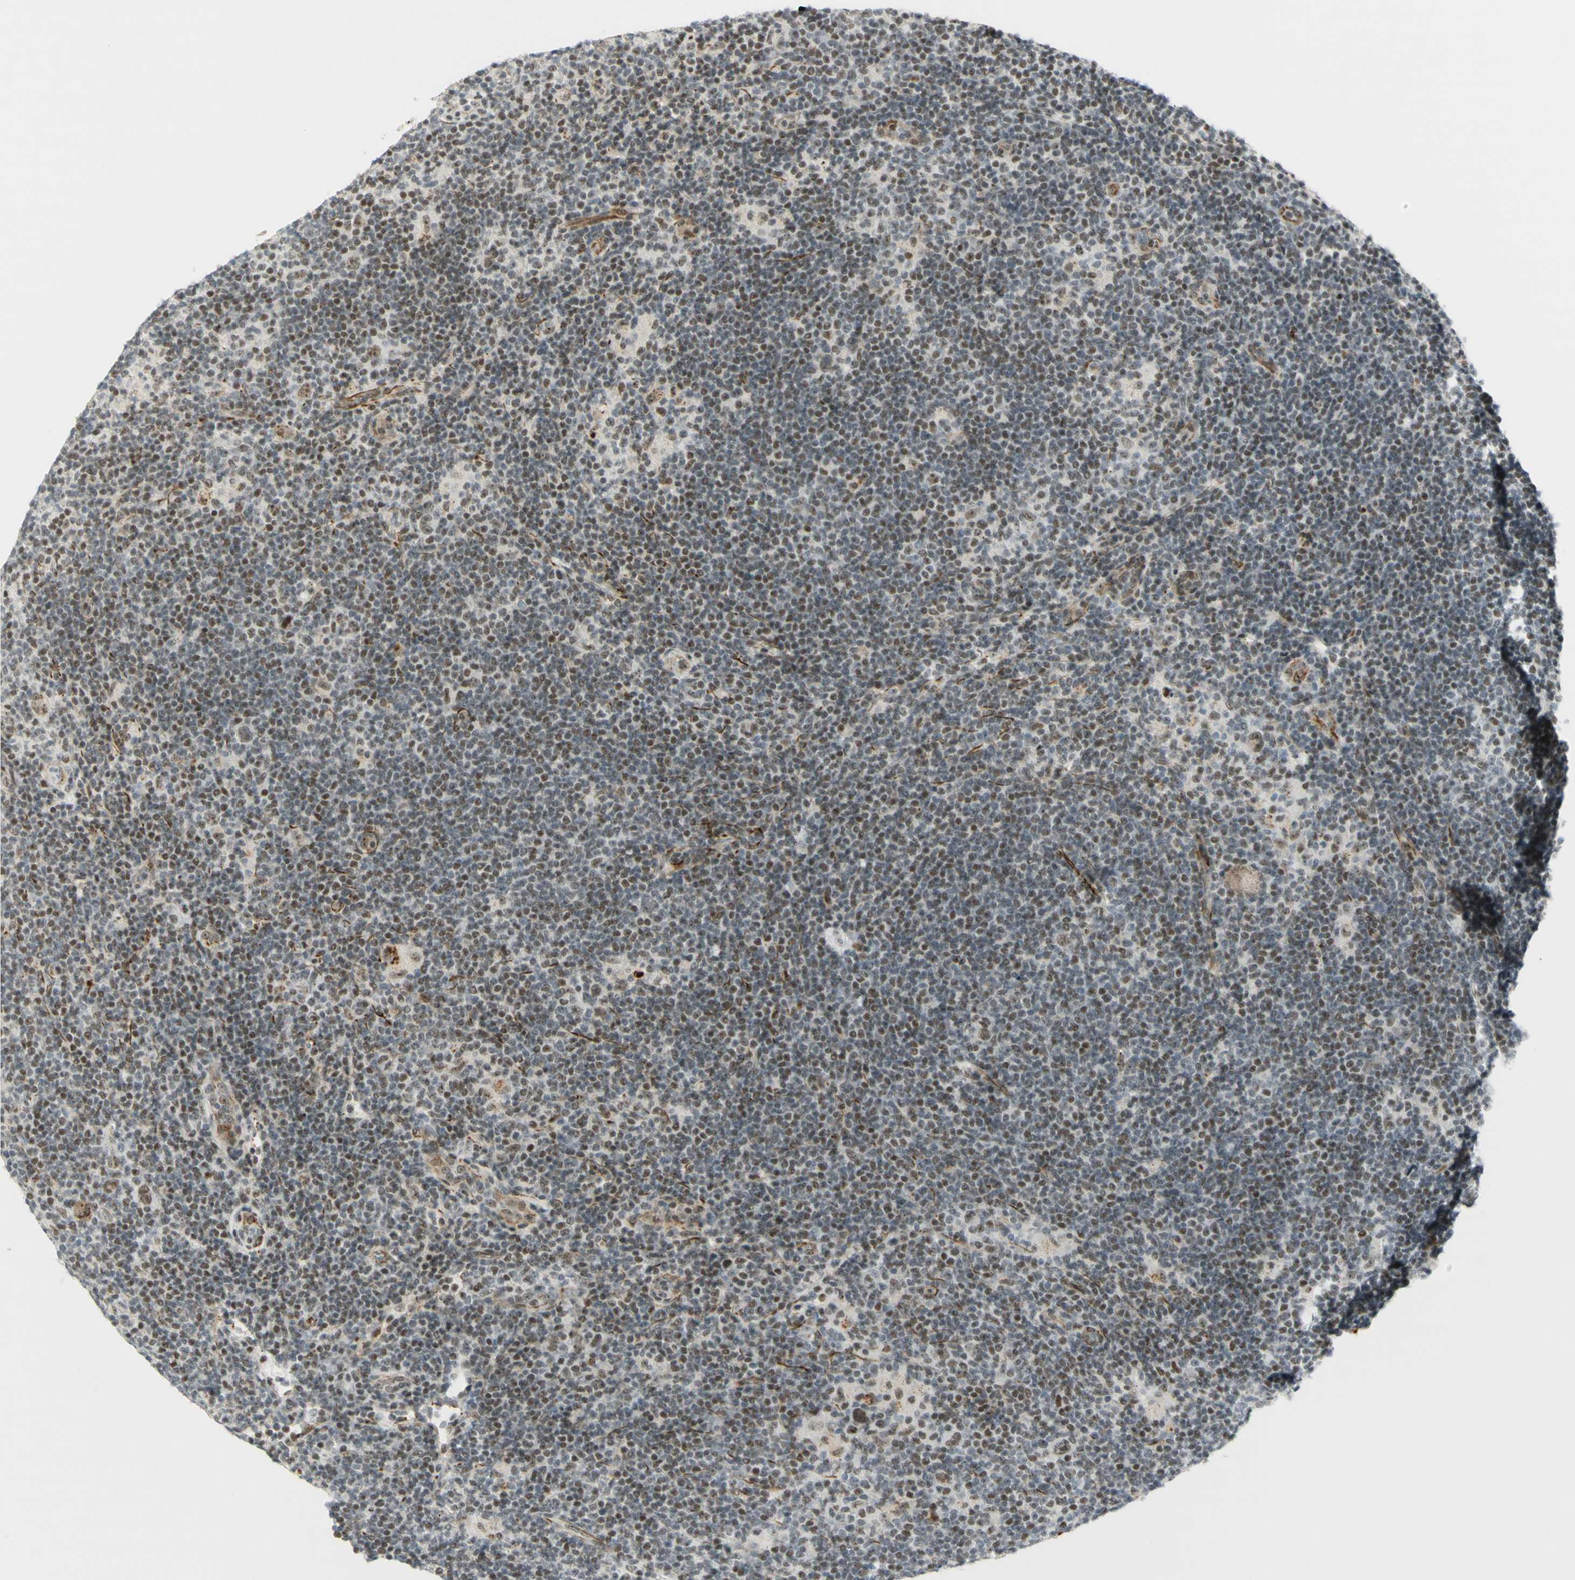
{"staining": {"intensity": "moderate", "quantity": "25%-75%", "location": "cytoplasmic/membranous,nuclear"}, "tissue": "lymphoma", "cell_type": "Tumor cells", "image_type": "cancer", "snomed": [{"axis": "morphology", "description": "Hodgkin's disease, NOS"}, {"axis": "topography", "description": "Lymph node"}], "caption": "The image exhibits immunohistochemical staining of lymphoma. There is moderate cytoplasmic/membranous and nuclear expression is identified in about 25%-75% of tumor cells.", "gene": "IRF1", "patient": {"sex": "female", "age": 57}}